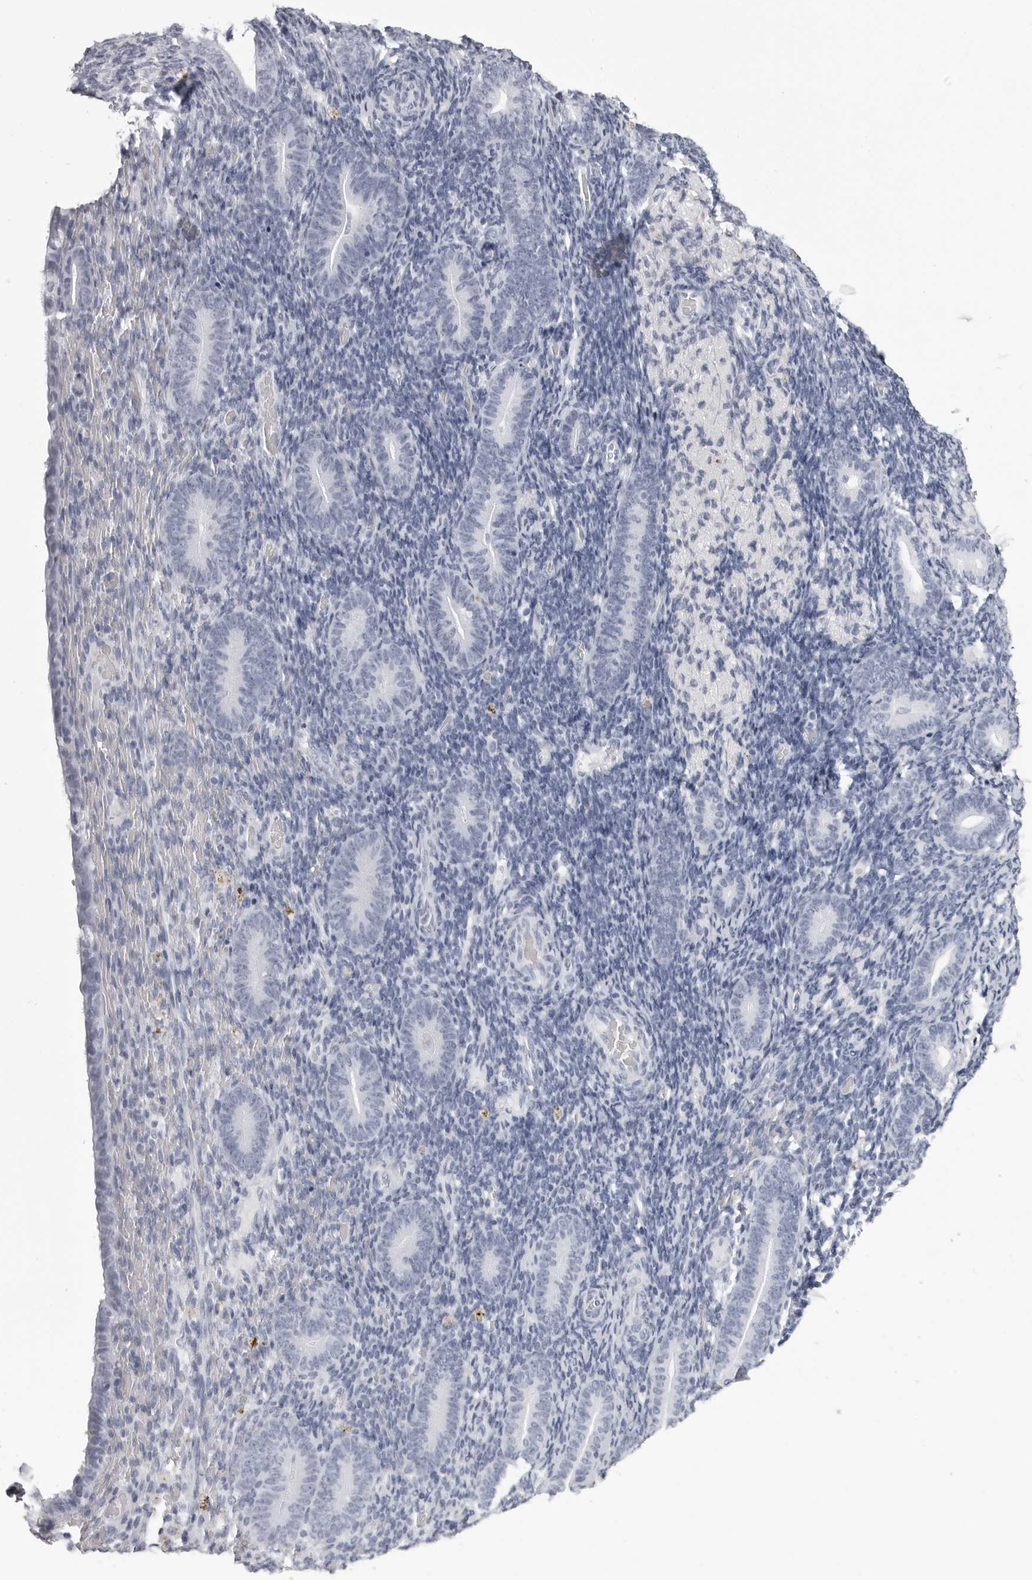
{"staining": {"intensity": "negative", "quantity": "none", "location": "none"}, "tissue": "endometrium", "cell_type": "Cells in endometrial stroma", "image_type": "normal", "snomed": [{"axis": "morphology", "description": "Normal tissue, NOS"}, {"axis": "topography", "description": "Endometrium"}], "caption": "Photomicrograph shows no protein expression in cells in endometrial stroma of benign endometrium.", "gene": "BPIFA1", "patient": {"sex": "female", "age": 51}}